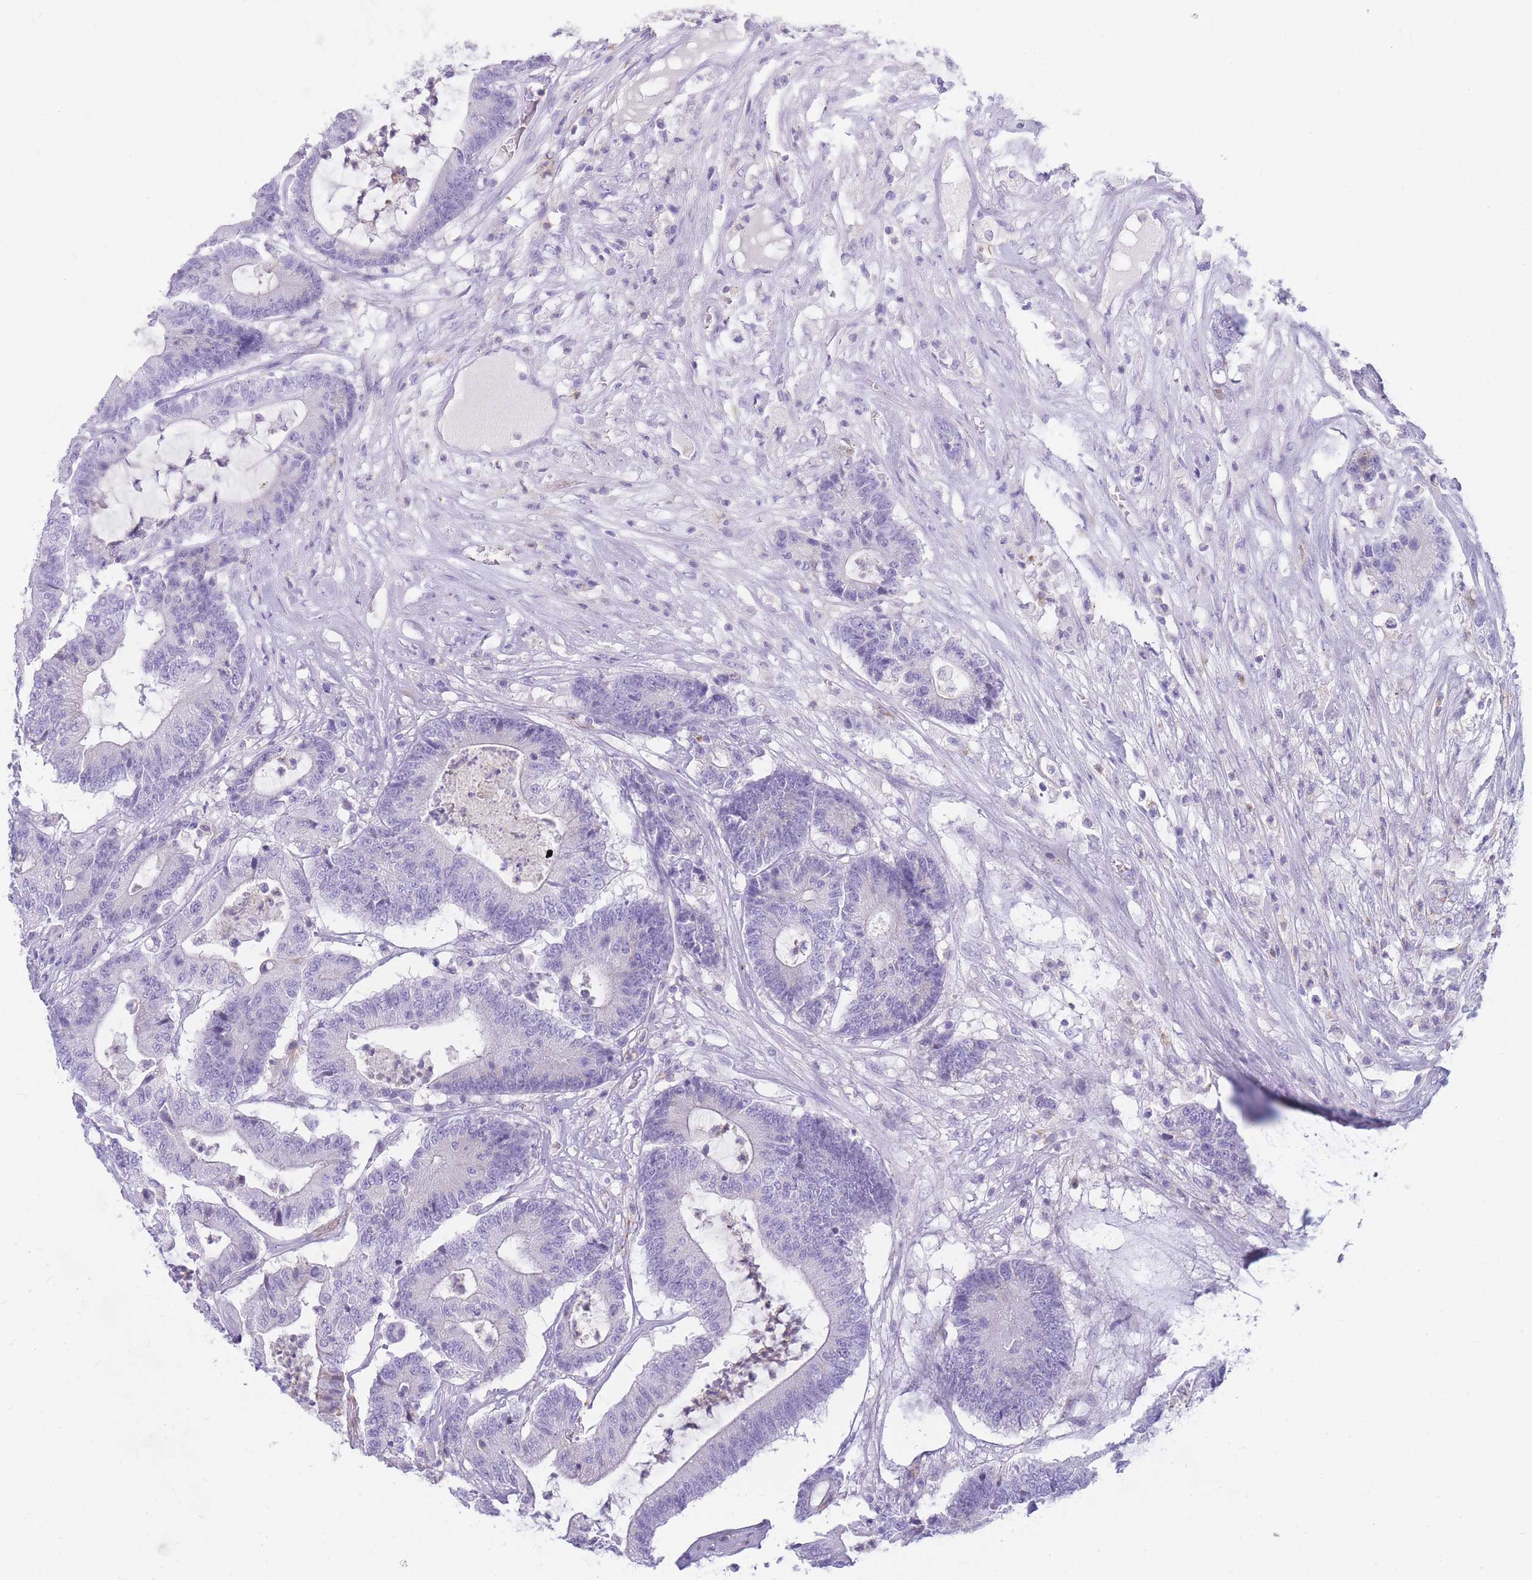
{"staining": {"intensity": "negative", "quantity": "none", "location": "none"}, "tissue": "colorectal cancer", "cell_type": "Tumor cells", "image_type": "cancer", "snomed": [{"axis": "morphology", "description": "Adenocarcinoma, NOS"}, {"axis": "topography", "description": "Colon"}], "caption": "Immunohistochemical staining of adenocarcinoma (colorectal) exhibits no significant expression in tumor cells. Brightfield microscopy of IHC stained with DAB (3,3'-diaminobenzidine) (brown) and hematoxylin (blue), captured at high magnification.", "gene": "NKX1-2", "patient": {"sex": "female", "age": 84}}